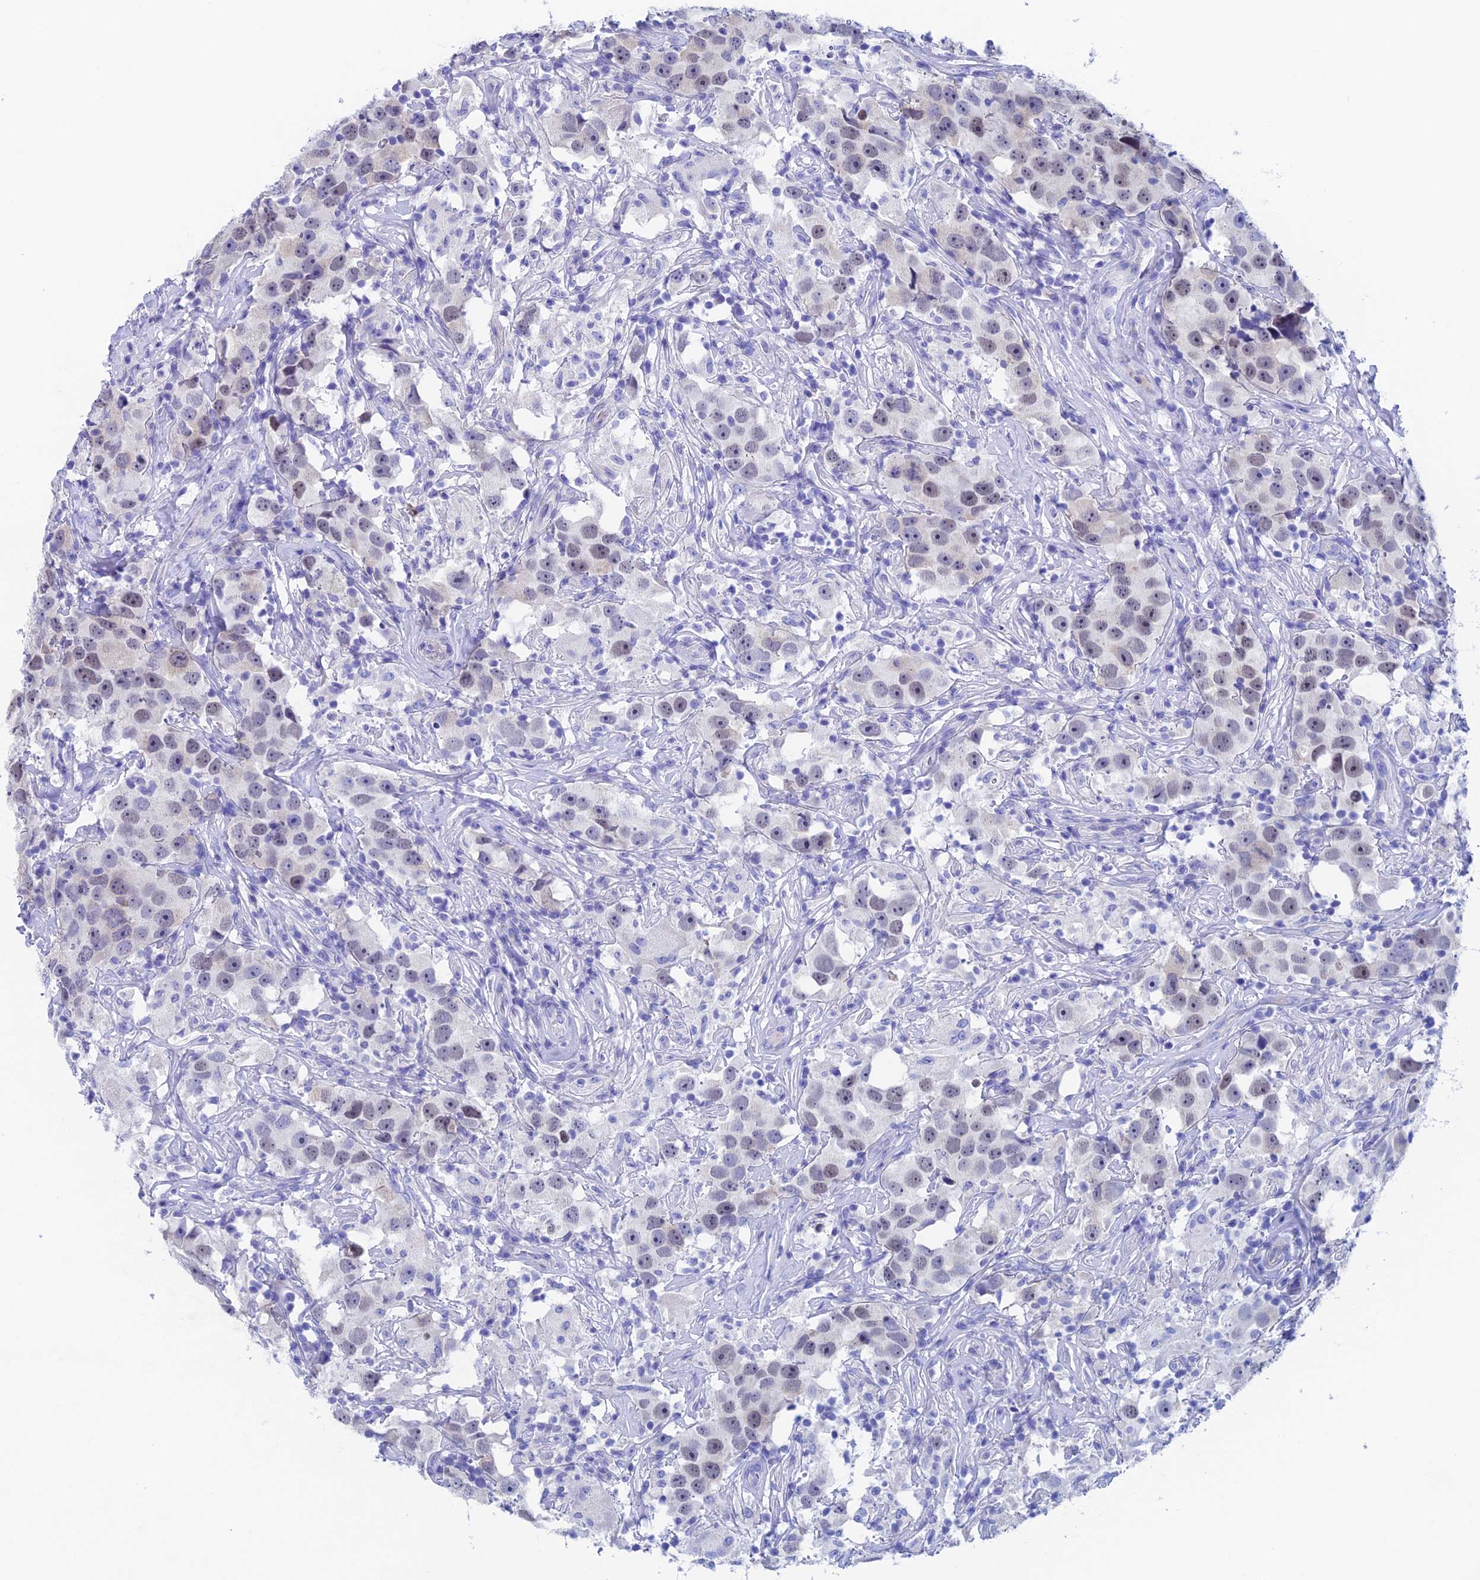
{"staining": {"intensity": "weak", "quantity": "<25%", "location": "nuclear"}, "tissue": "testis cancer", "cell_type": "Tumor cells", "image_type": "cancer", "snomed": [{"axis": "morphology", "description": "Seminoma, NOS"}, {"axis": "topography", "description": "Testis"}], "caption": "Immunohistochemical staining of human testis cancer shows no significant positivity in tumor cells.", "gene": "PSMC3IP", "patient": {"sex": "male", "age": 49}}